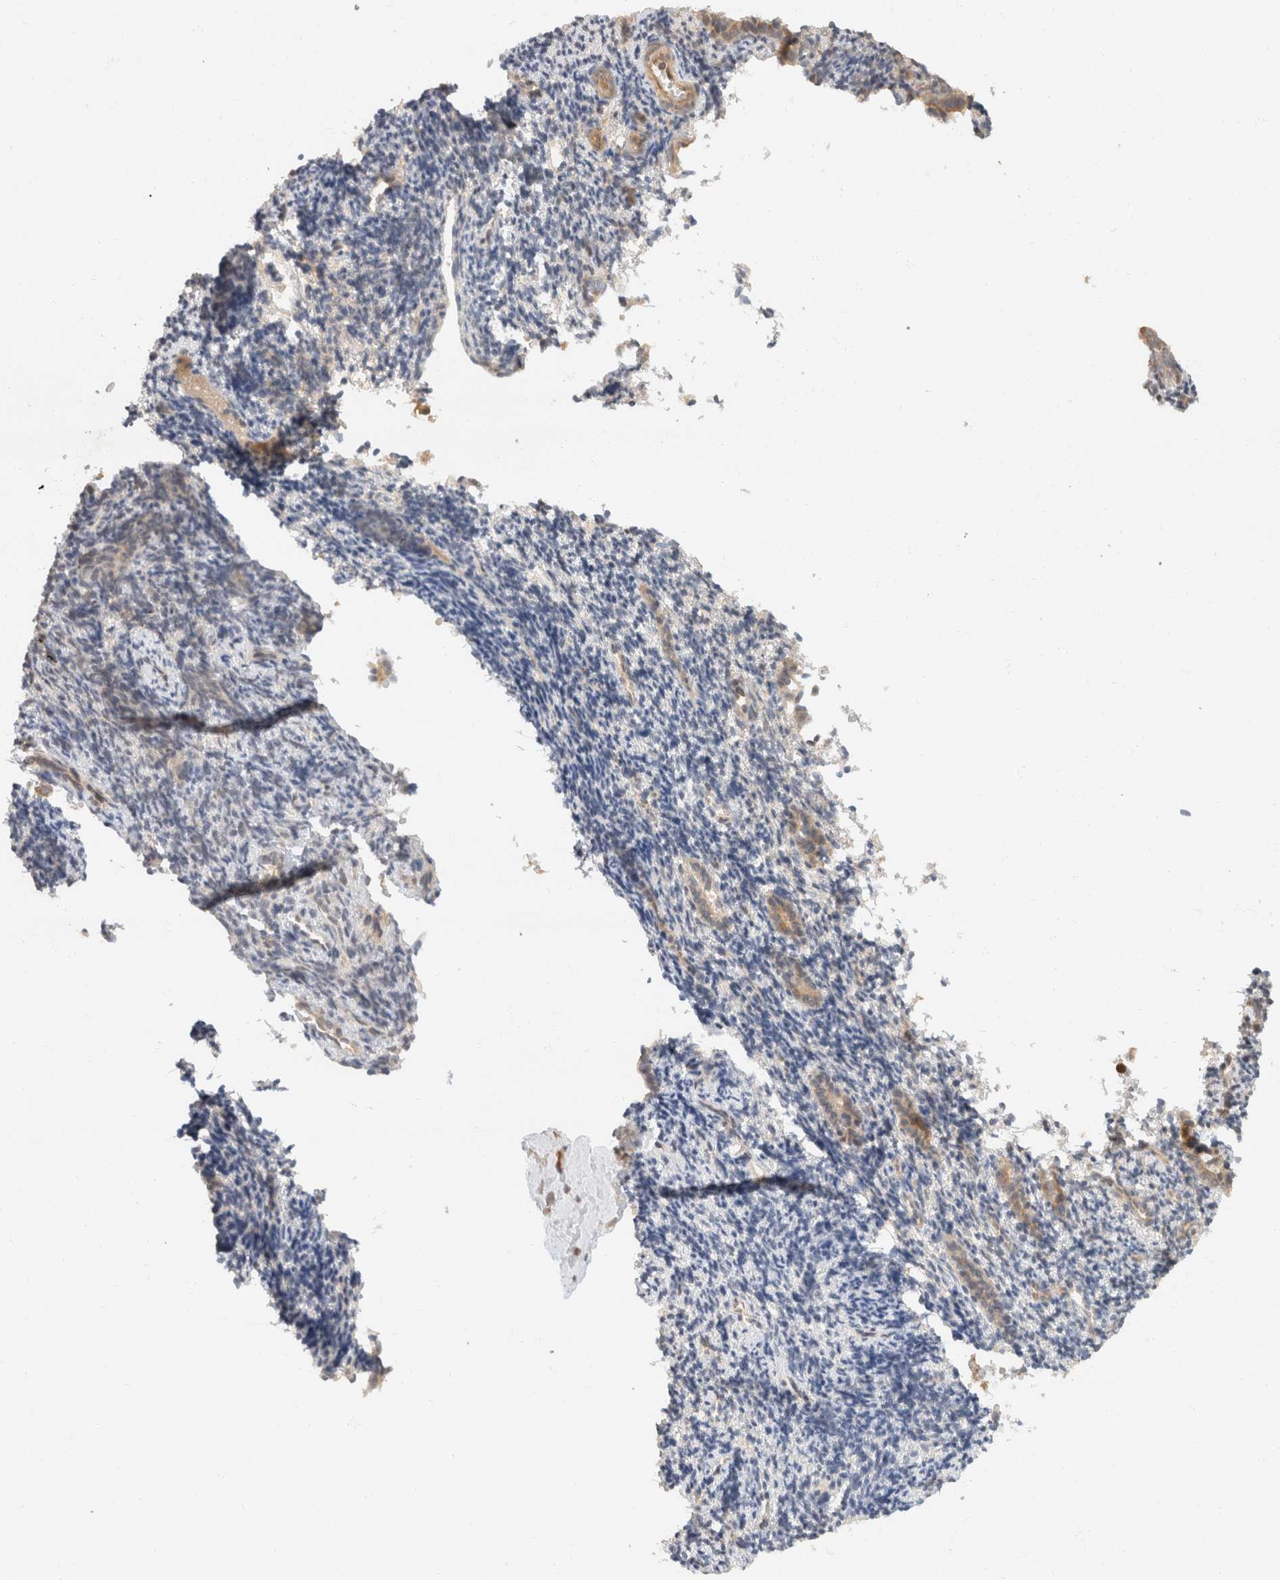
{"staining": {"intensity": "negative", "quantity": "none", "location": "none"}, "tissue": "endometrium", "cell_type": "Cells in endometrial stroma", "image_type": "normal", "snomed": [{"axis": "morphology", "description": "Normal tissue, NOS"}, {"axis": "topography", "description": "Uterus"}, {"axis": "topography", "description": "Endometrium"}], "caption": "The photomicrograph demonstrates no staining of cells in endometrial stroma in unremarkable endometrium.", "gene": "TACC1", "patient": {"sex": "female", "age": 33}}